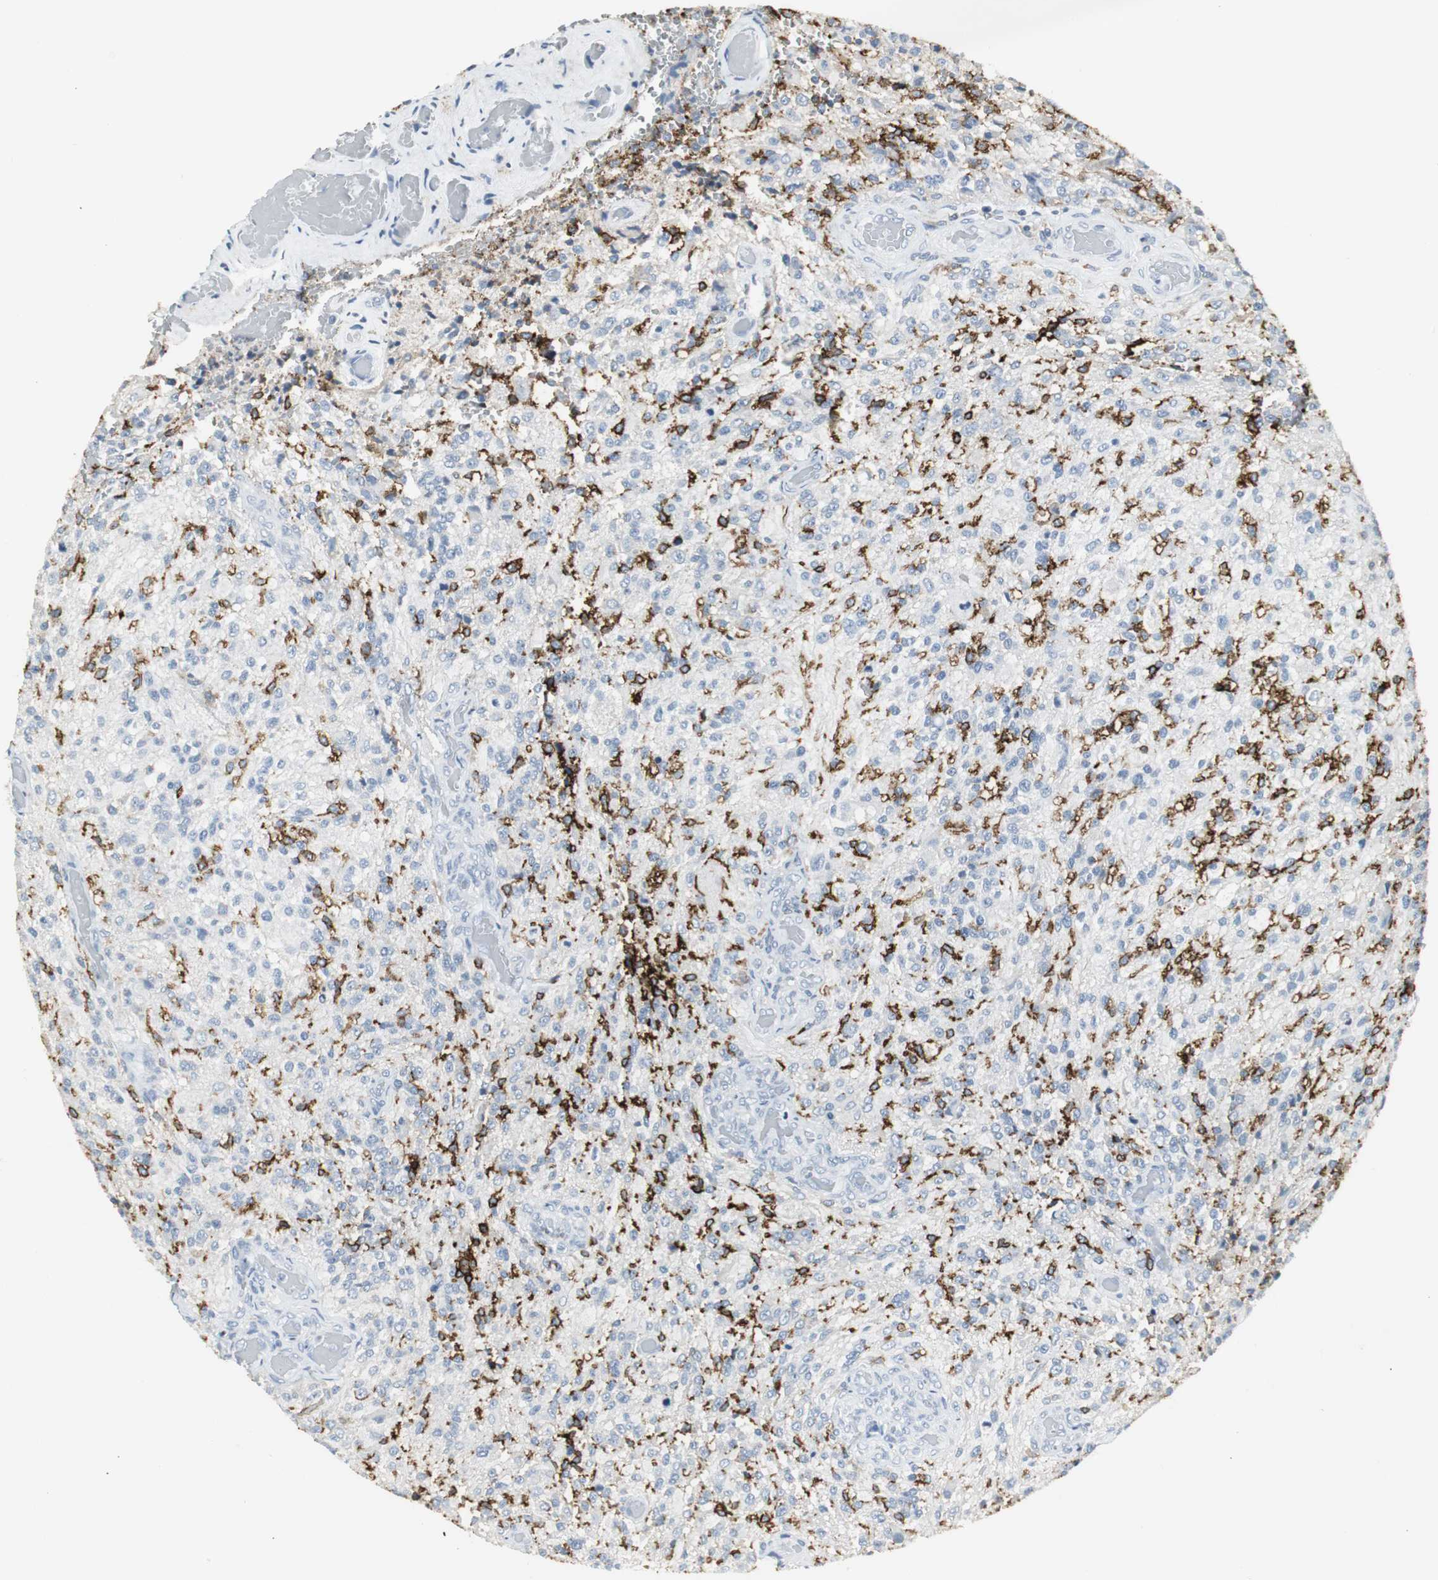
{"staining": {"intensity": "strong", "quantity": "<25%", "location": "cytoplasmic/membranous"}, "tissue": "glioma", "cell_type": "Tumor cells", "image_type": "cancer", "snomed": [{"axis": "morphology", "description": "Normal tissue, NOS"}, {"axis": "morphology", "description": "Glioma, malignant, High grade"}, {"axis": "topography", "description": "Cerebral cortex"}], "caption": "Malignant high-grade glioma stained for a protein (brown) demonstrates strong cytoplasmic/membranous positive staining in approximately <25% of tumor cells.", "gene": "SLC2A5", "patient": {"sex": "male", "age": 56}}